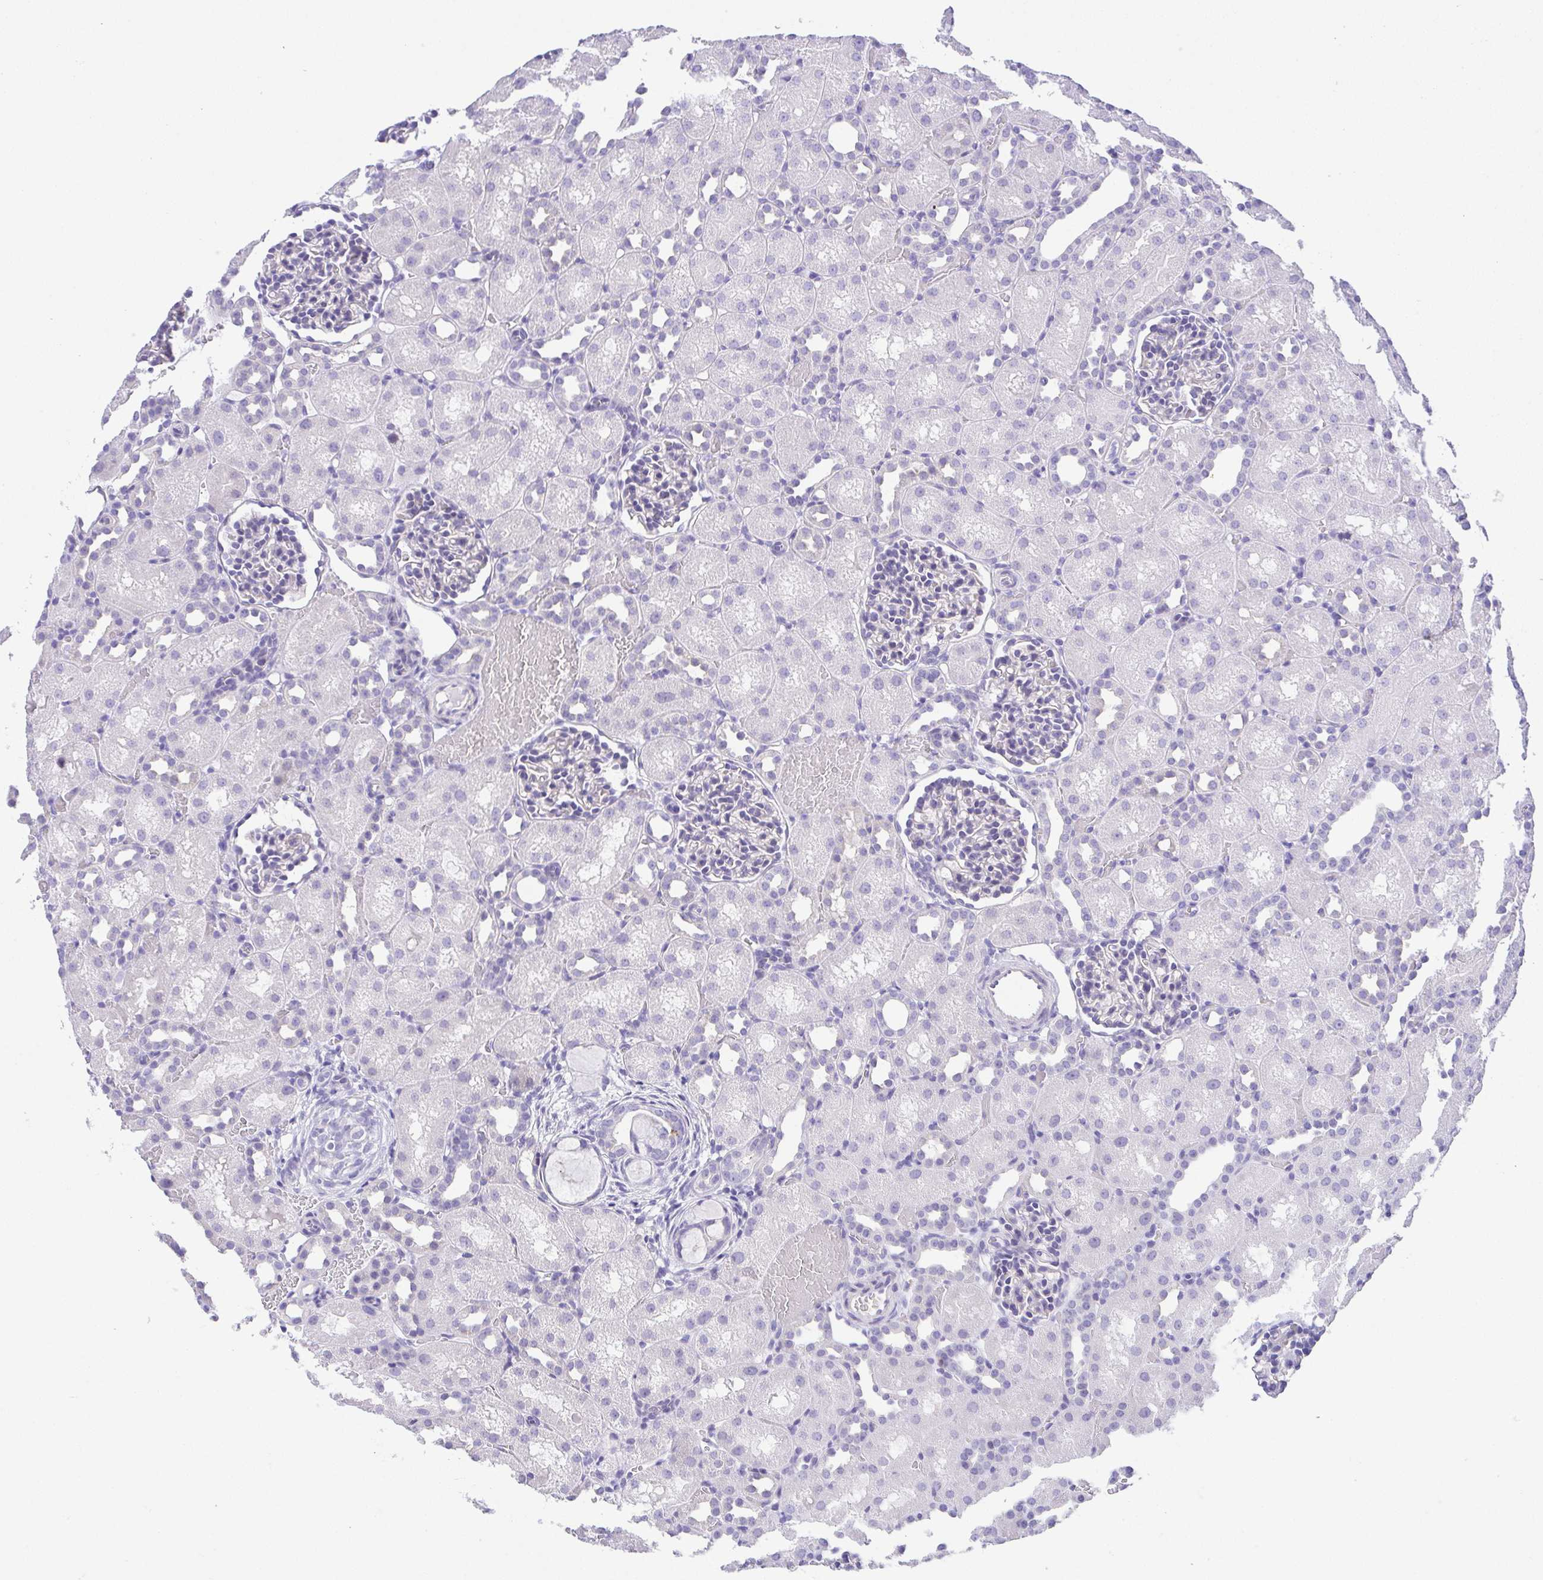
{"staining": {"intensity": "negative", "quantity": "none", "location": "none"}, "tissue": "kidney", "cell_type": "Cells in glomeruli", "image_type": "normal", "snomed": [{"axis": "morphology", "description": "Normal tissue, NOS"}, {"axis": "topography", "description": "Kidney"}], "caption": "Protein analysis of normal kidney shows no significant staining in cells in glomeruli.", "gene": "LUZP4", "patient": {"sex": "male", "age": 1}}